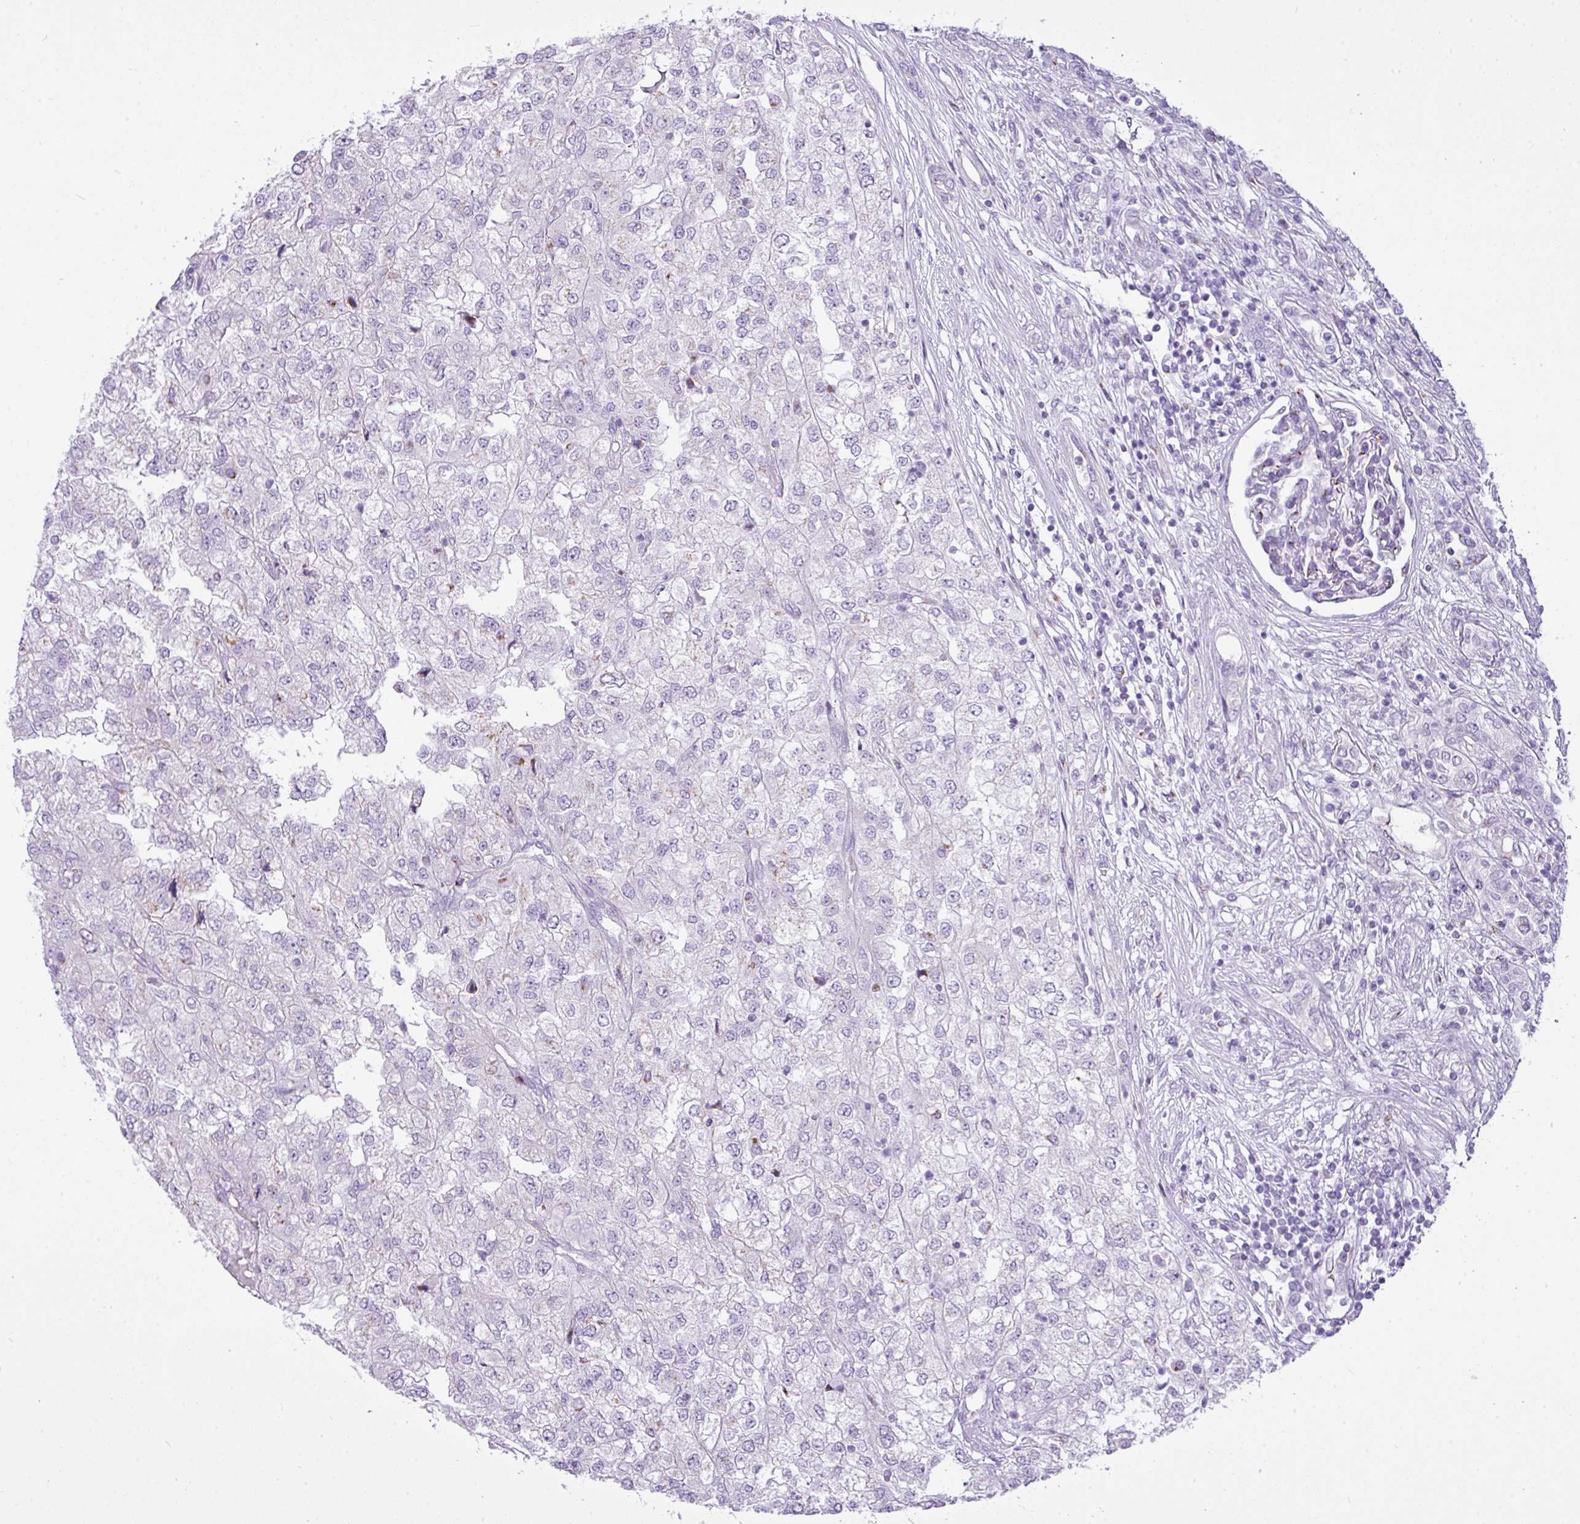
{"staining": {"intensity": "negative", "quantity": "none", "location": "none"}, "tissue": "renal cancer", "cell_type": "Tumor cells", "image_type": "cancer", "snomed": [{"axis": "morphology", "description": "Adenocarcinoma, NOS"}, {"axis": "topography", "description": "Kidney"}], "caption": "Immunohistochemistry (IHC) of human renal cancer reveals no expression in tumor cells.", "gene": "FAM43A", "patient": {"sex": "female", "age": 54}}